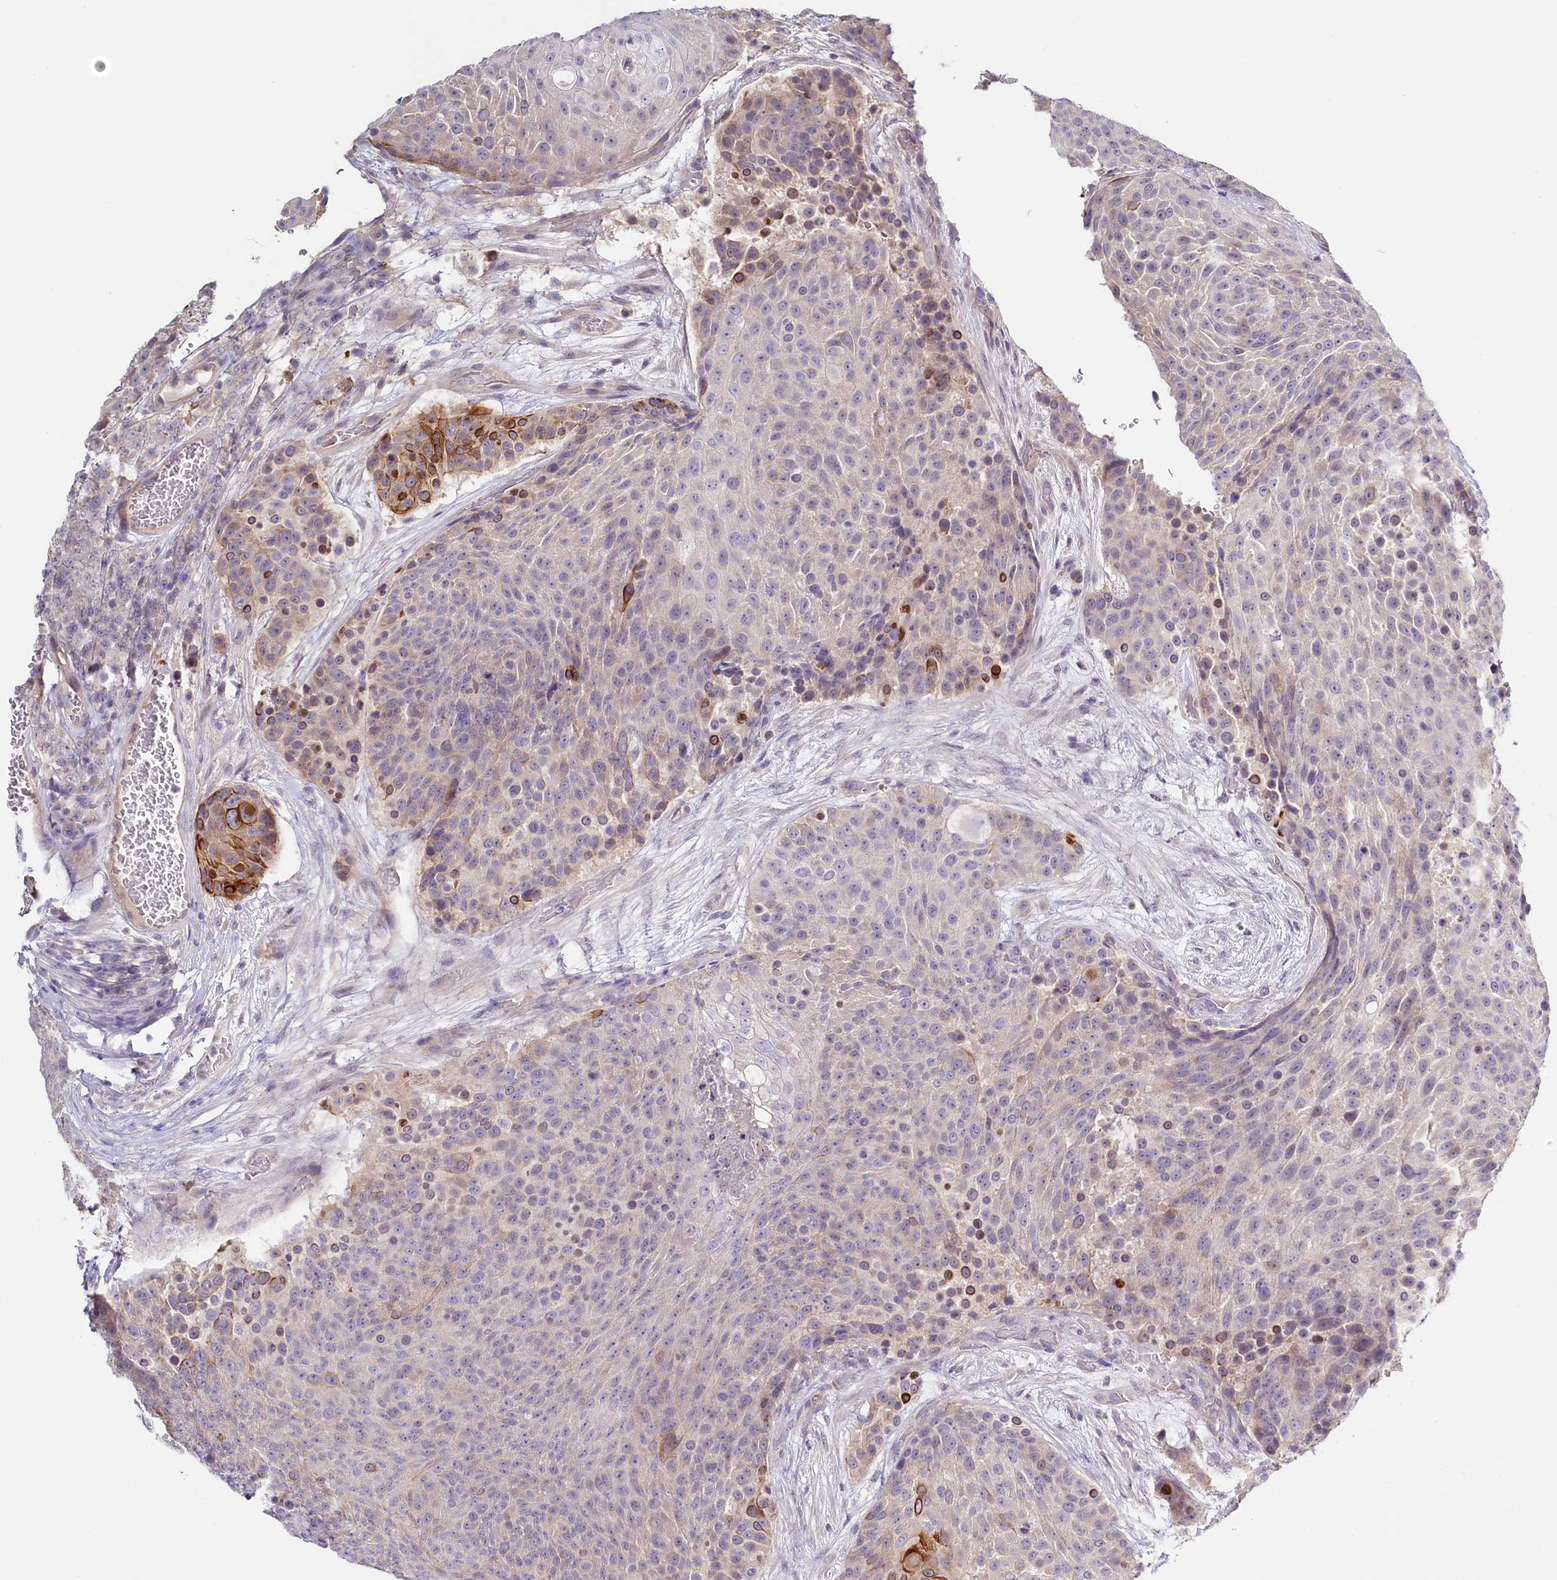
{"staining": {"intensity": "strong", "quantity": "<25%", "location": "cytoplasmic/membranous"}, "tissue": "urothelial cancer", "cell_type": "Tumor cells", "image_type": "cancer", "snomed": [{"axis": "morphology", "description": "Urothelial carcinoma, High grade"}, {"axis": "topography", "description": "Urinary bladder"}], "caption": "Urothelial cancer was stained to show a protein in brown. There is medium levels of strong cytoplasmic/membranous positivity in about <25% of tumor cells.", "gene": "PDE6D", "patient": {"sex": "female", "age": 63}}